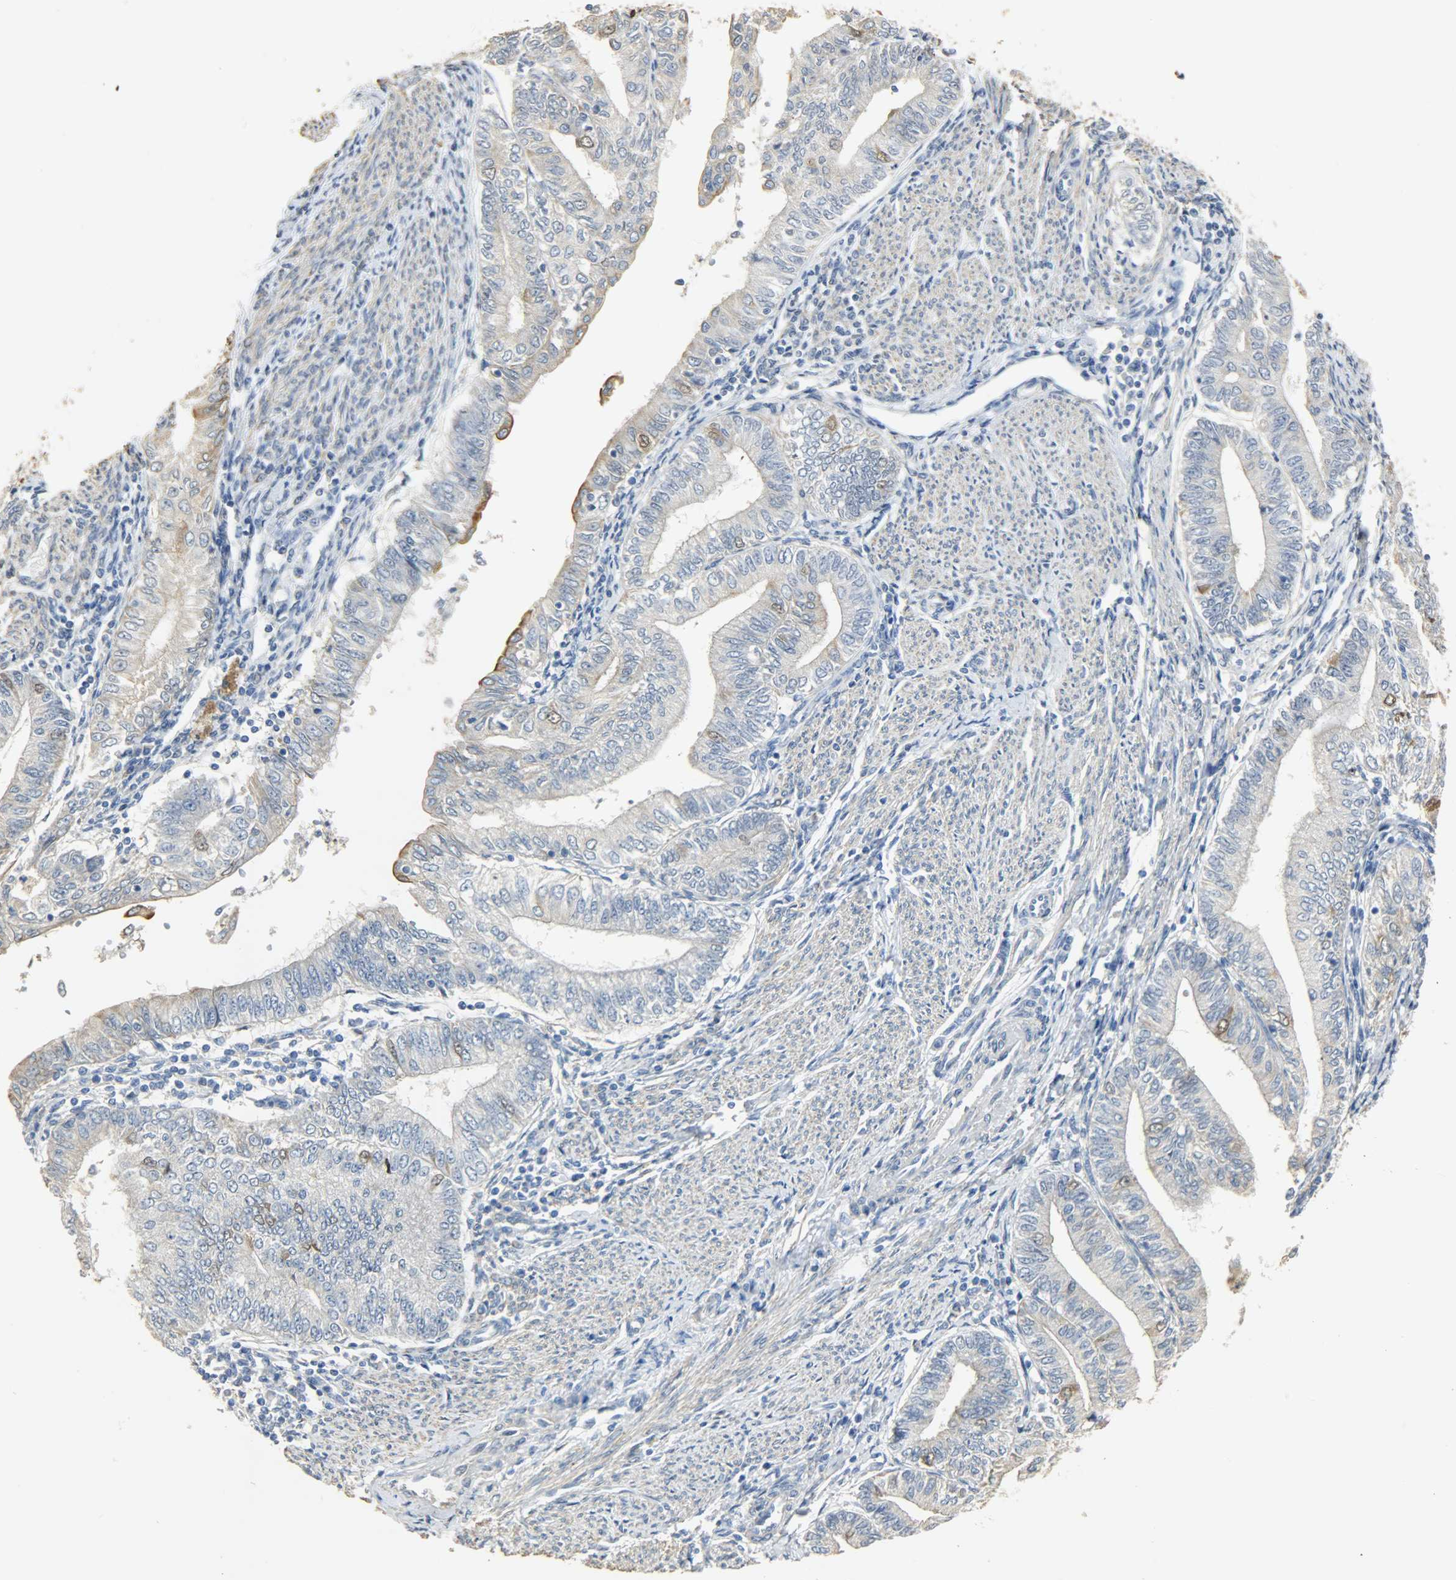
{"staining": {"intensity": "moderate", "quantity": "<25%", "location": "cytoplasmic/membranous"}, "tissue": "endometrial cancer", "cell_type": "Tumor cells", "image_type": "cancer", "snomed": [{"axis": "morphology", "description": "Adenocarcinoma, NOS"}, {"axis": "topography", "description": "Endometrium"}], "caption": "Brown immunohistochemical staining in human endometrial adenocarcinoma exhibits moderate cytoplasmic/membranous staining in approximately <25% of tumor cells. (DAB (3,3'-diaminobenzidine) = brown stain, brightfield microscopy at high magnification).", "gene": "USP13", "patient": {"sex": "female", "age": 66}}